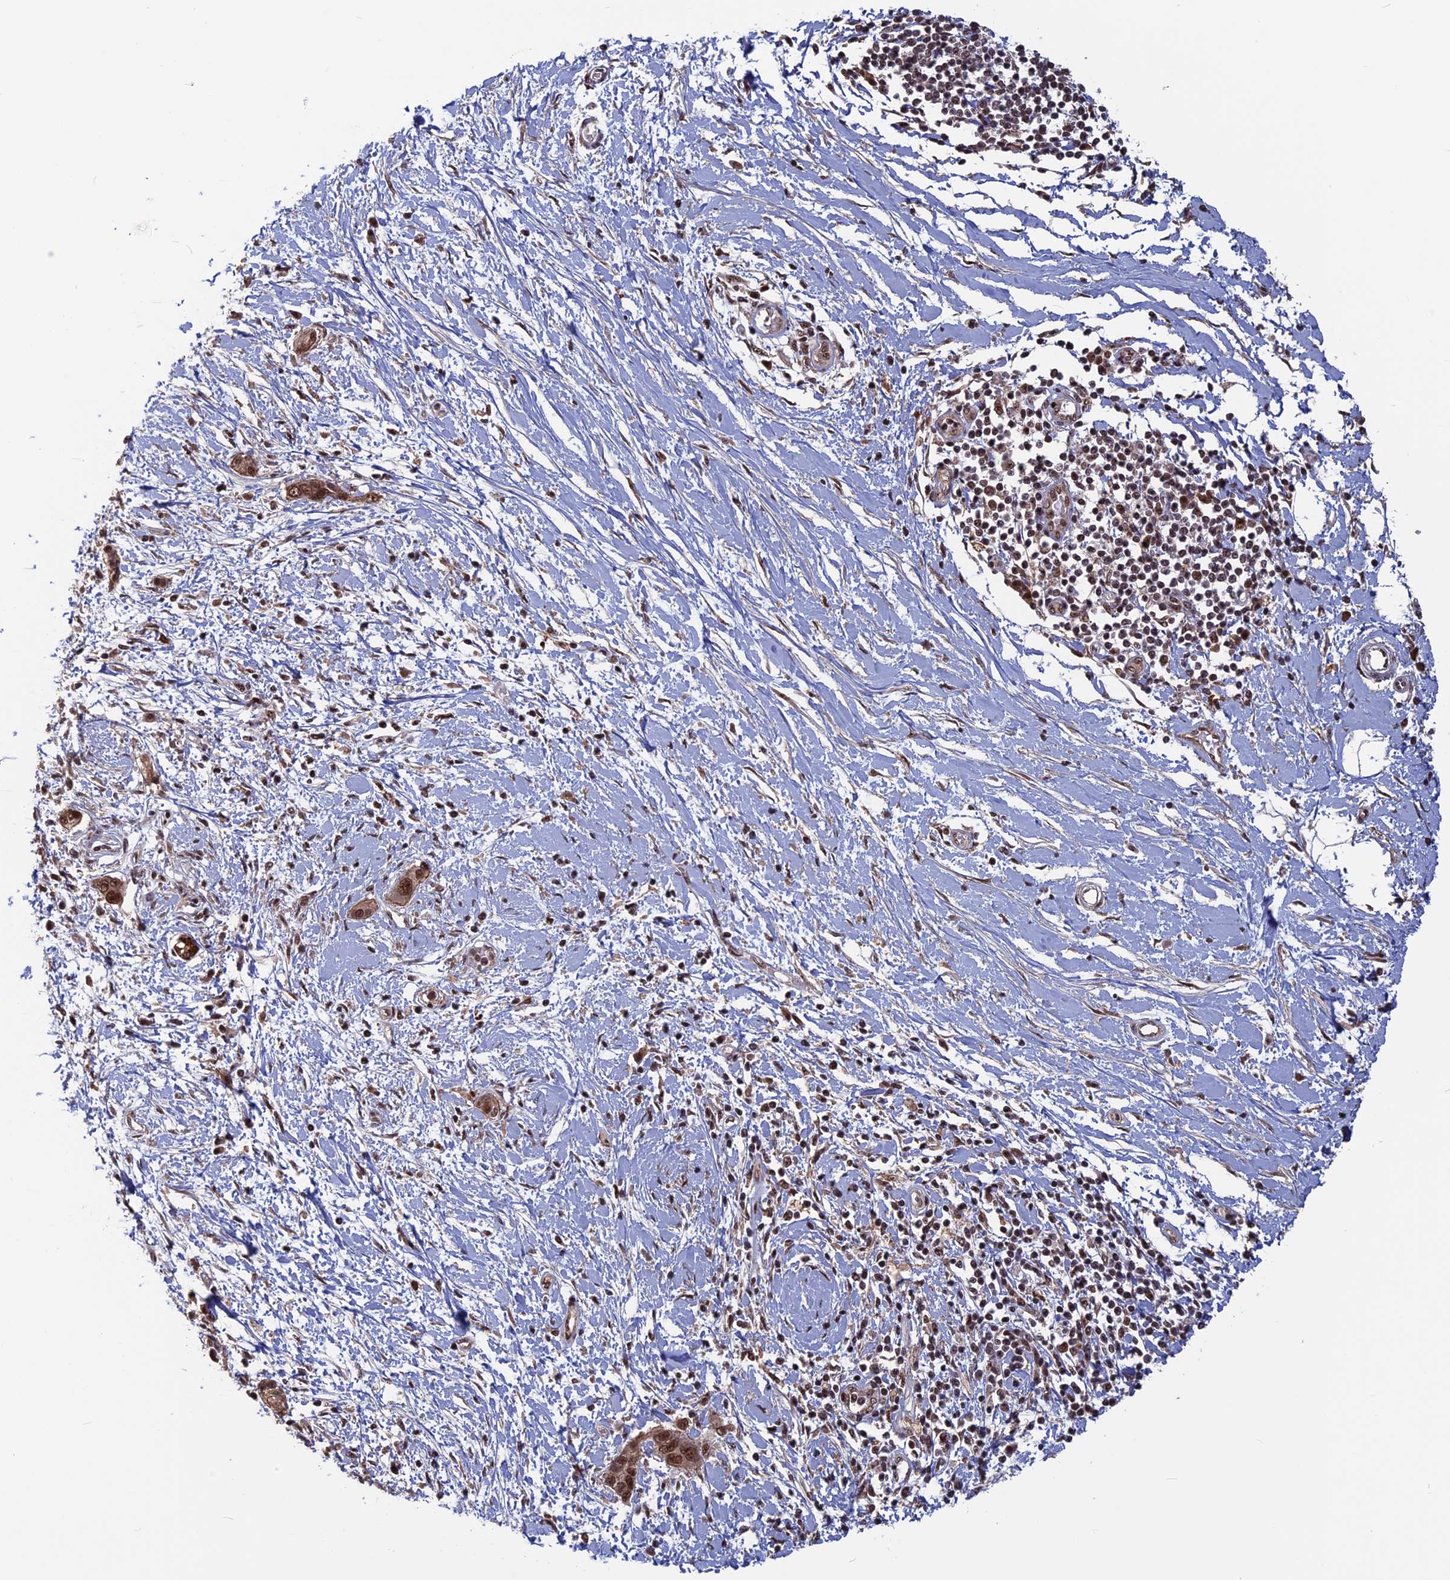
{"staining": {"intensity": "moderate", "quantity": ">75%", "location": "nuclear"}, "tissue": "pancreatic cancer", "cell_type": "Tumor cells", "image_type": "cancer", "snomed": [{"axis": "morphology", "description": "Normal tissue, NOS"}, {"axis": "morphology", "description": "Adenocarcinoma, NOS"}, {"axis": "topography", "description": "Pancreas"}, {"axis": "topography", "description": "Peripheral nerve tissue"}], "caption": "Pancreatic adenocarcinoma stained with a protein marker shows moderate staining in tumor cells.", "gene": "CACTIN", "patient": {"sex": "male", "age": 59}}